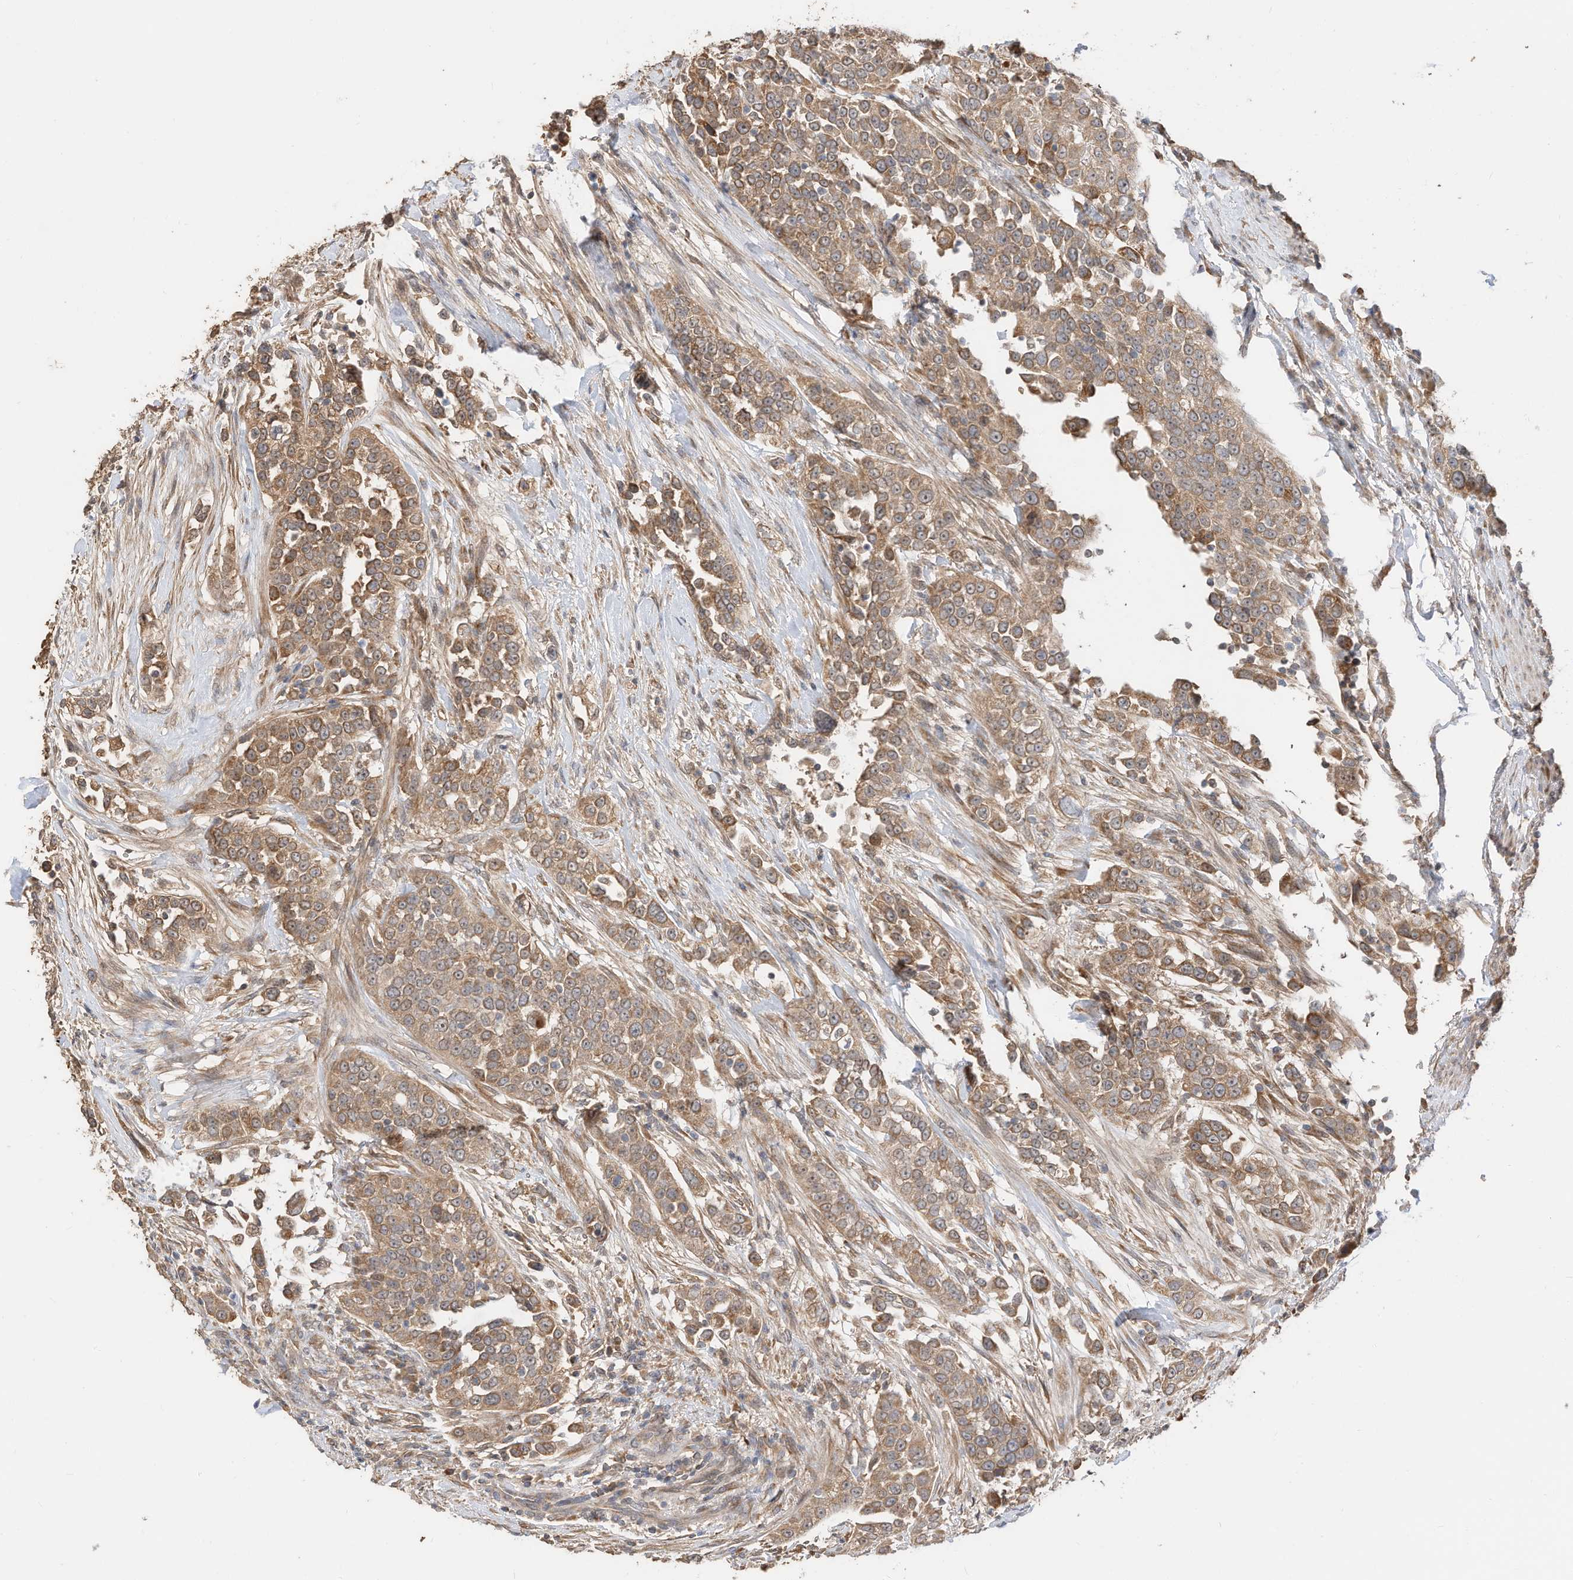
{"staining": {"intensity": "moderate", "quantity": ">75%", "location": "cytoplasmic/membranous"}, "tissue": "urothelial cancer", "cell_type": "Tumor cells", "image_type": "cancer", "snomed": [{"axis": "morphology", "description": "Urothelial carcinoma, High grade"}, {"axis": "topography", "description": "Urinary bladder"}], "caption": "A micrograph of human high-grade urothelial carcinoma stained for a protein exhibits moderate cytoplasmic/membranous brown staining in tumor cells. (Brightfield microscopy of DAB IHC at high magnification).", "gene": "CAGE1", "patient": {"sex": "female", "age": 80}}